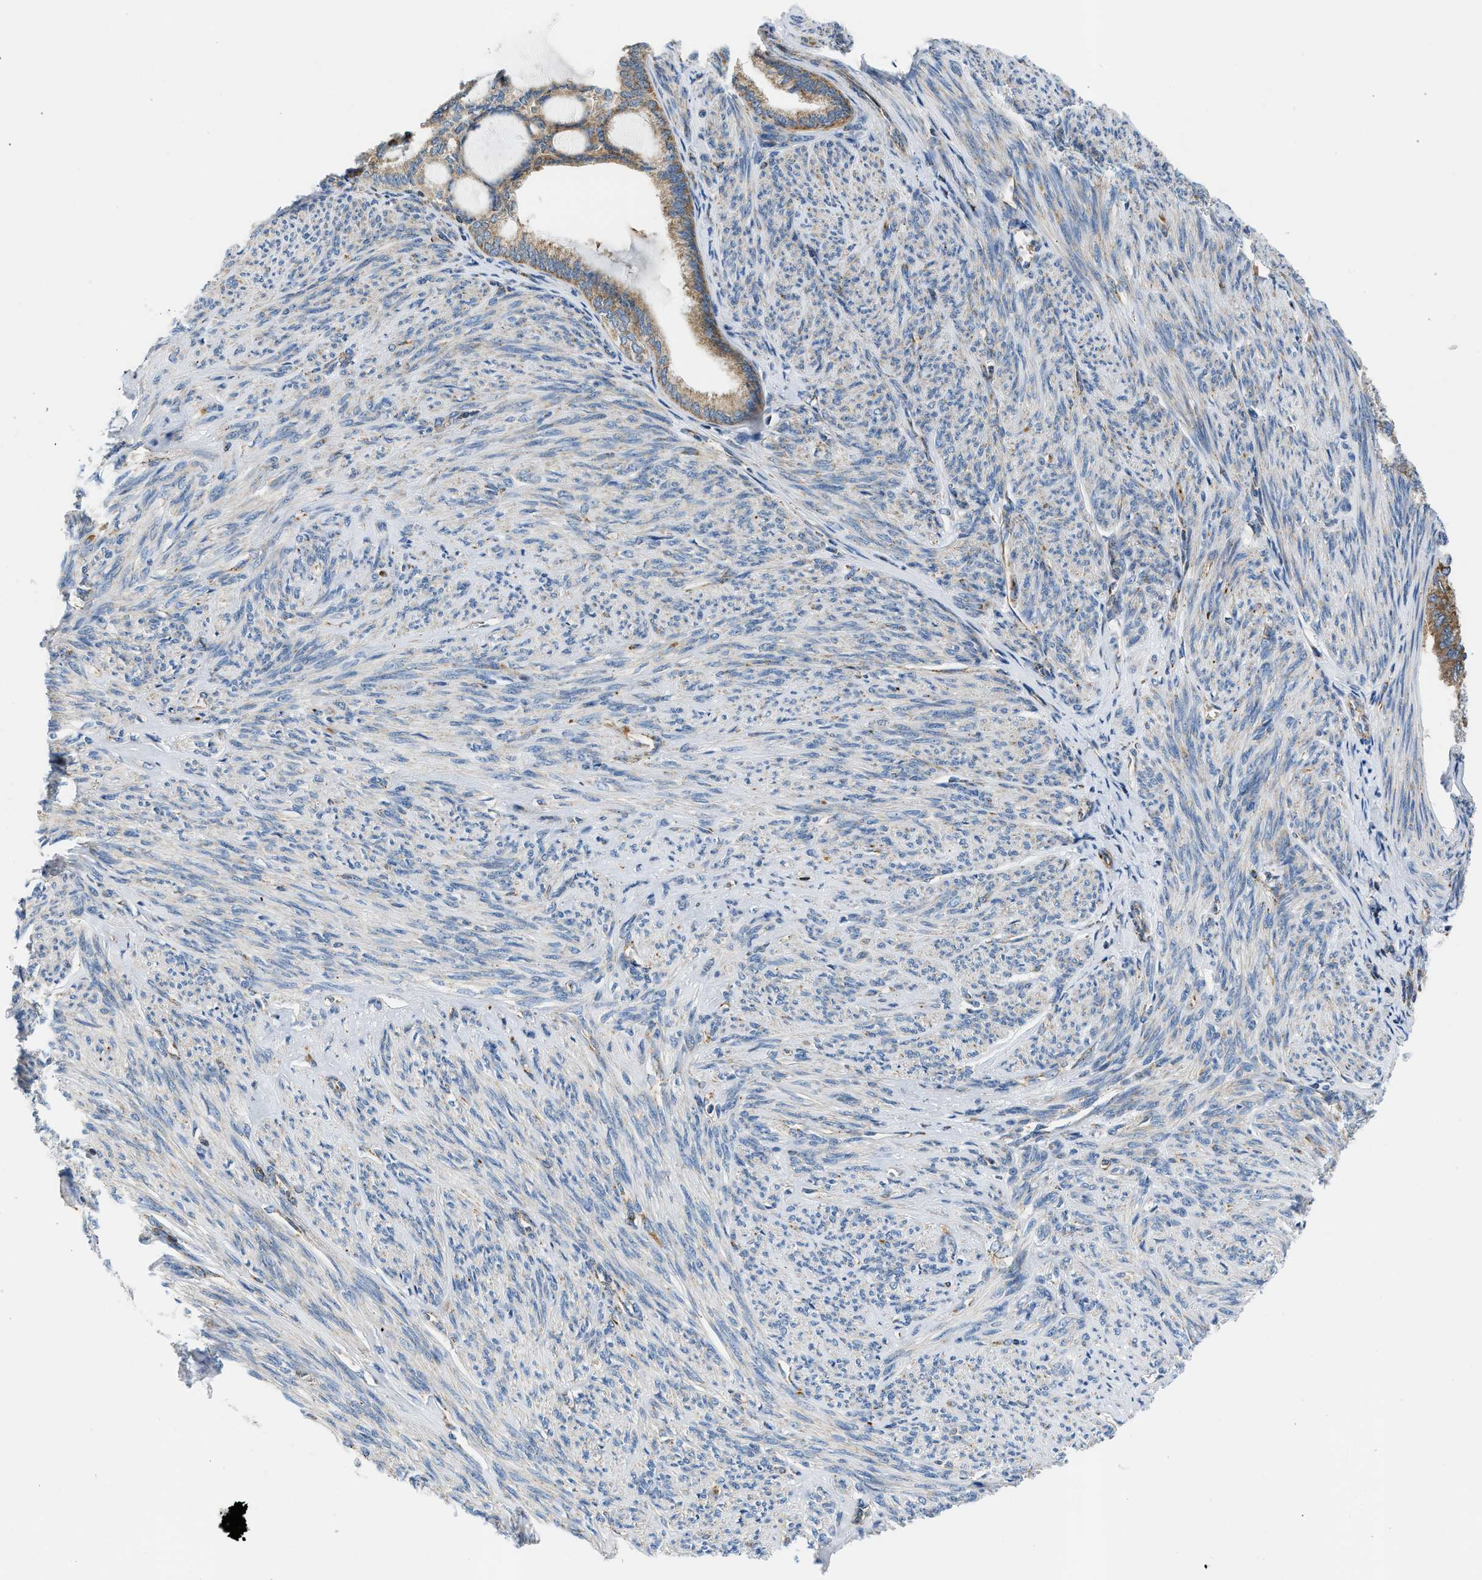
{"staining": {"intensity": "strong", "quantity": "25%-75%", "location": "cytoplasmic/membranous"}, "tissue": "endometrial cancer", "cell_type": "Tumor cells", "image_type": "cancer", "snomed": [{"axis": "morphology", "description": "Adenocarcinoma, NOS"}, {"axis": "topography", "description": "Endometrium"}], "caption": "Endometrial cancer stained with a brown dye exhibits strong cytoplasmic/membranous positive expression in about 25%-75% of tumor cells.", "gene": "CAMKK2", "patient": {"sex": "female", "age": 86}}